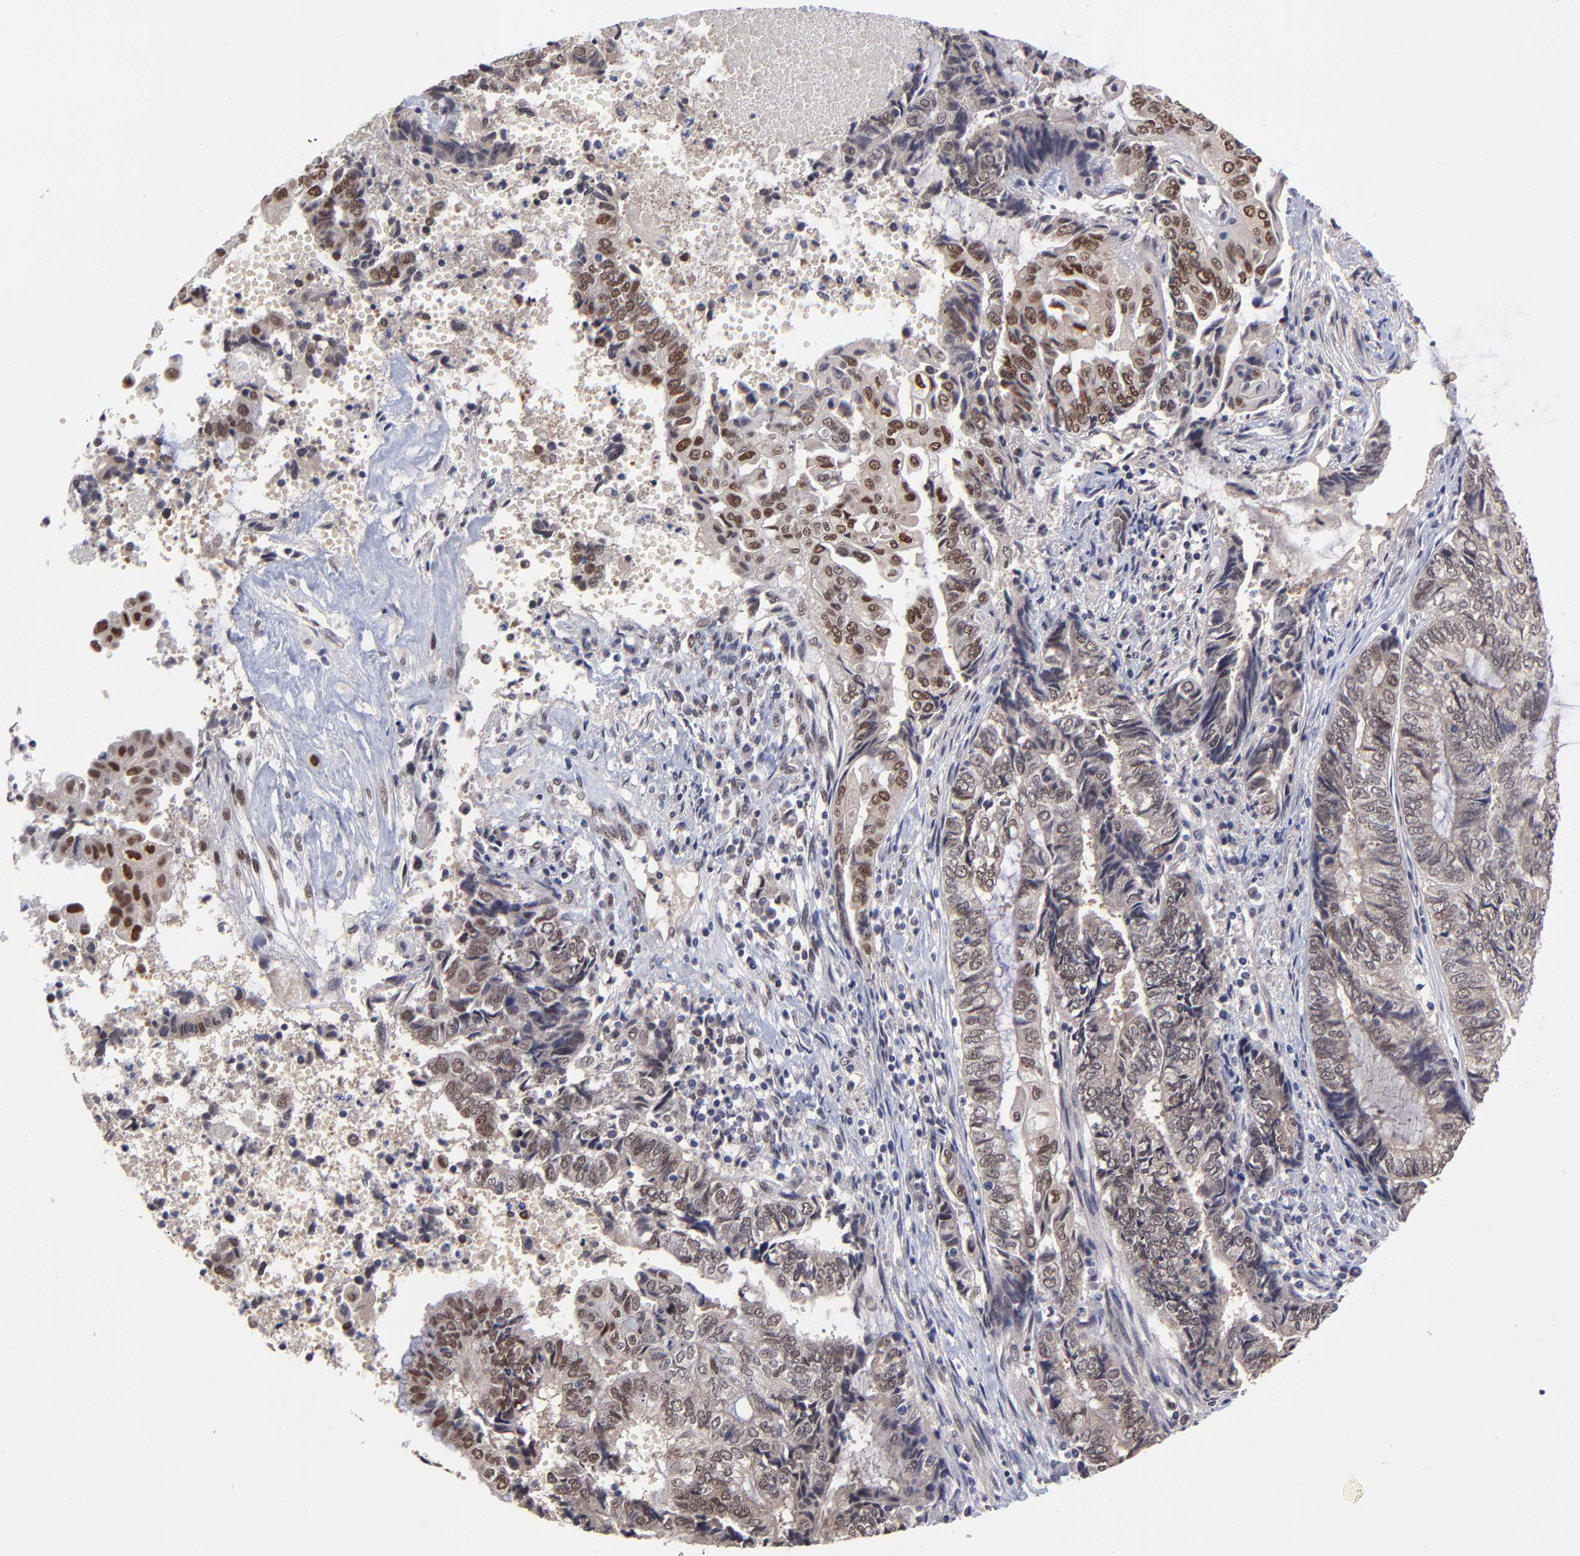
{"staining": {"intensity": "moderate", "quantity": "25%-75%", "location": "nuclear"}, "tissue": "endometrial cancer", "cell_type": "Tumor cells", "image_type": "cancer", "snomed": [{"axis": "morphology", "description": "Adenocarcinoma, NOS"}, {"axis": "topography", "description": "Uterus"}, {"axis": "topography", "description": "Endometrium"}], "caption": "Tumor cells display moderate nuclear staining in about 25%-75% of cells in endometrial adenocarcinoma.", "gene": "UBE2E3", "patient": {"sex": "female", "age": 70}}